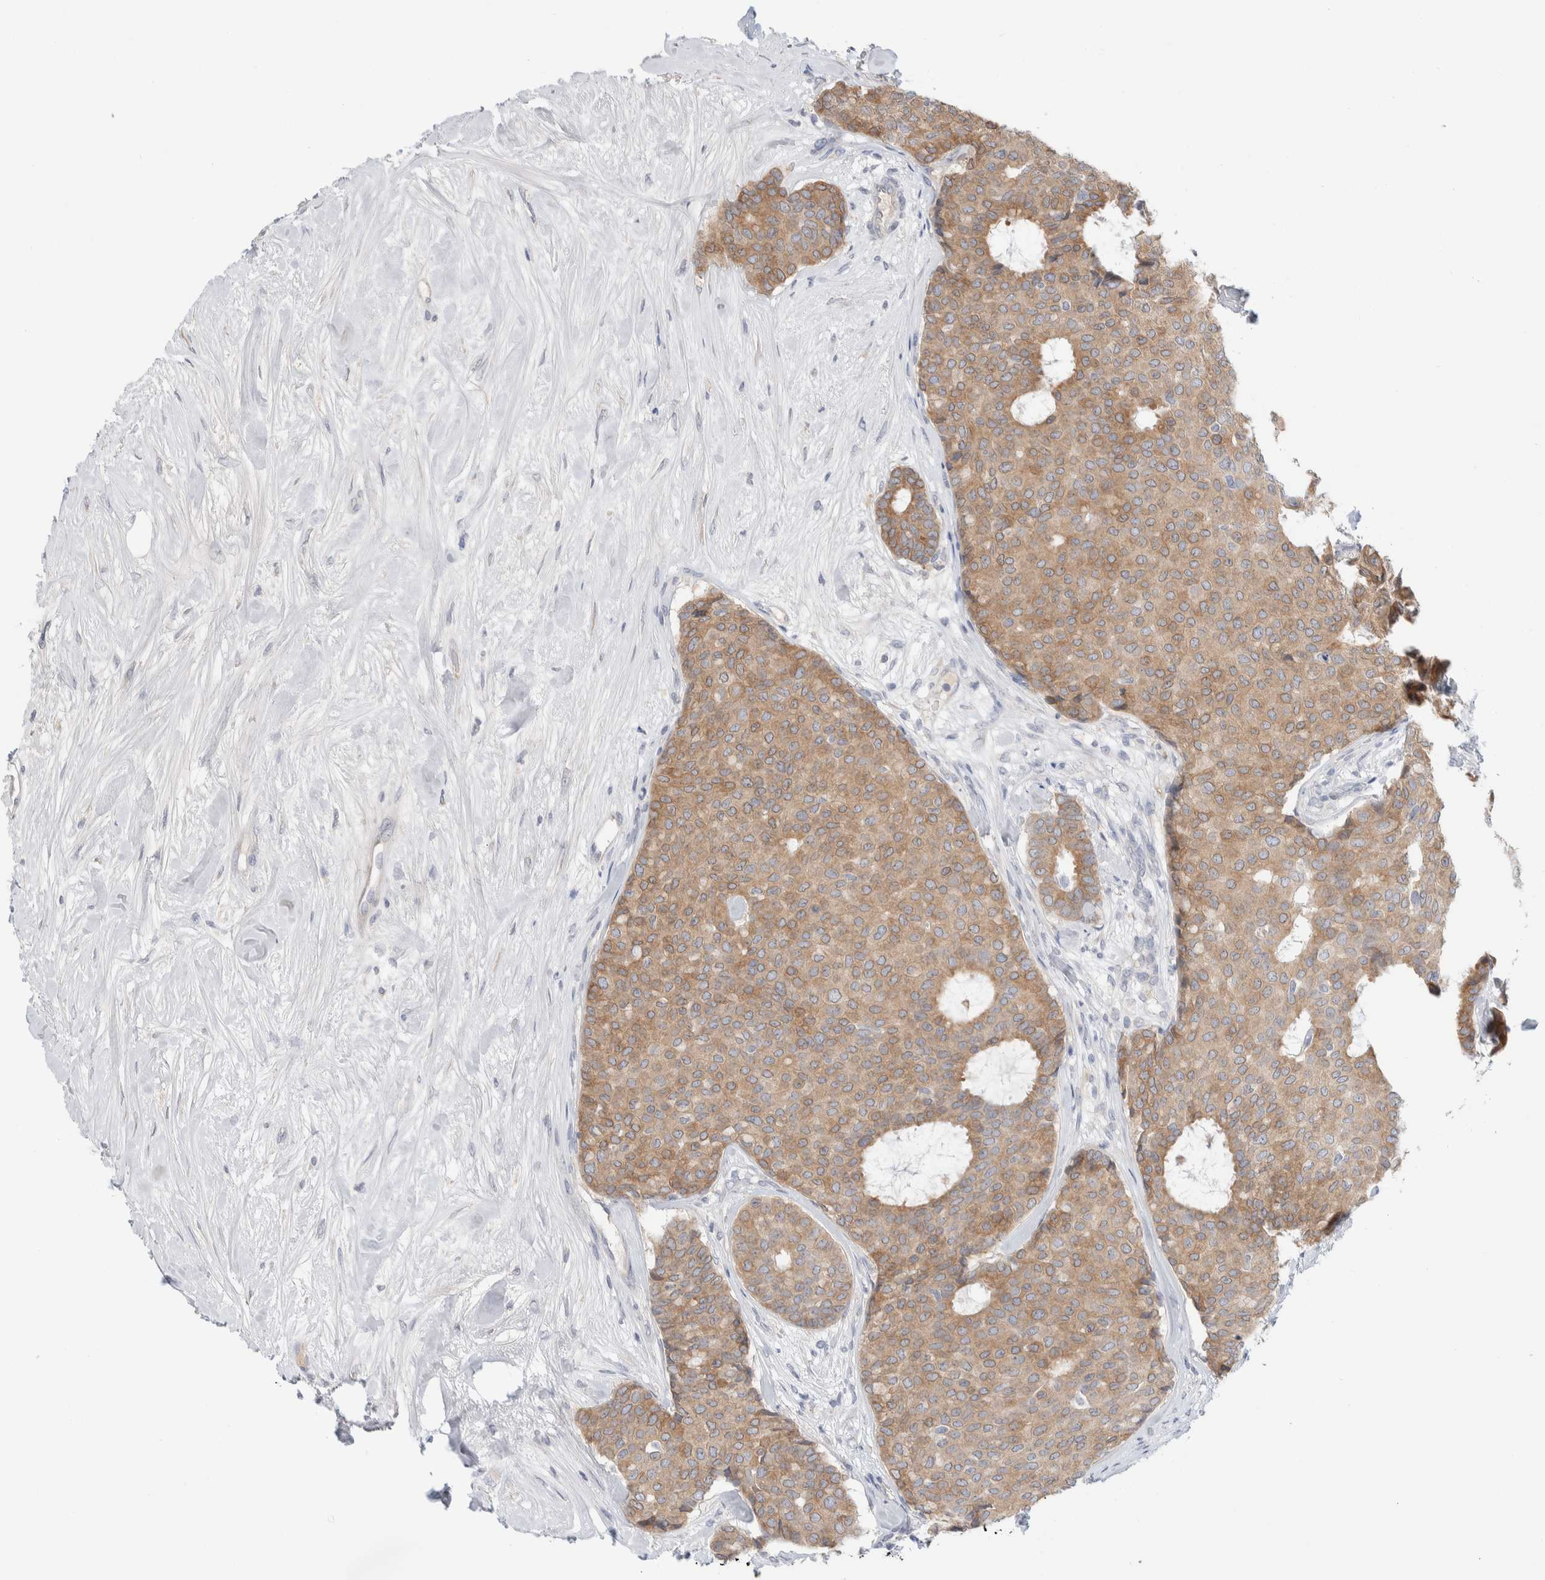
{"staining": {"intensity": "moderate", "quantity": ">75%", "location": "cytoplasmic/membranous"}, "tissue": "breast cancer", "cell_type": "Tumor cells", "image_type": "cancer", "snomed": [{"axis": "morphology", "description": "Duct carcinoma"}, {"axis": "topography", "description": "Breast"}], "caption": "Tumor cells show medium levels of moderate cytoplasmic/membranous positivity in approximately >75% of cells in invasive ductal carcinoma (breast).", "gene": "RUSF1", "patient": {"sex": "female", "age": 75}}